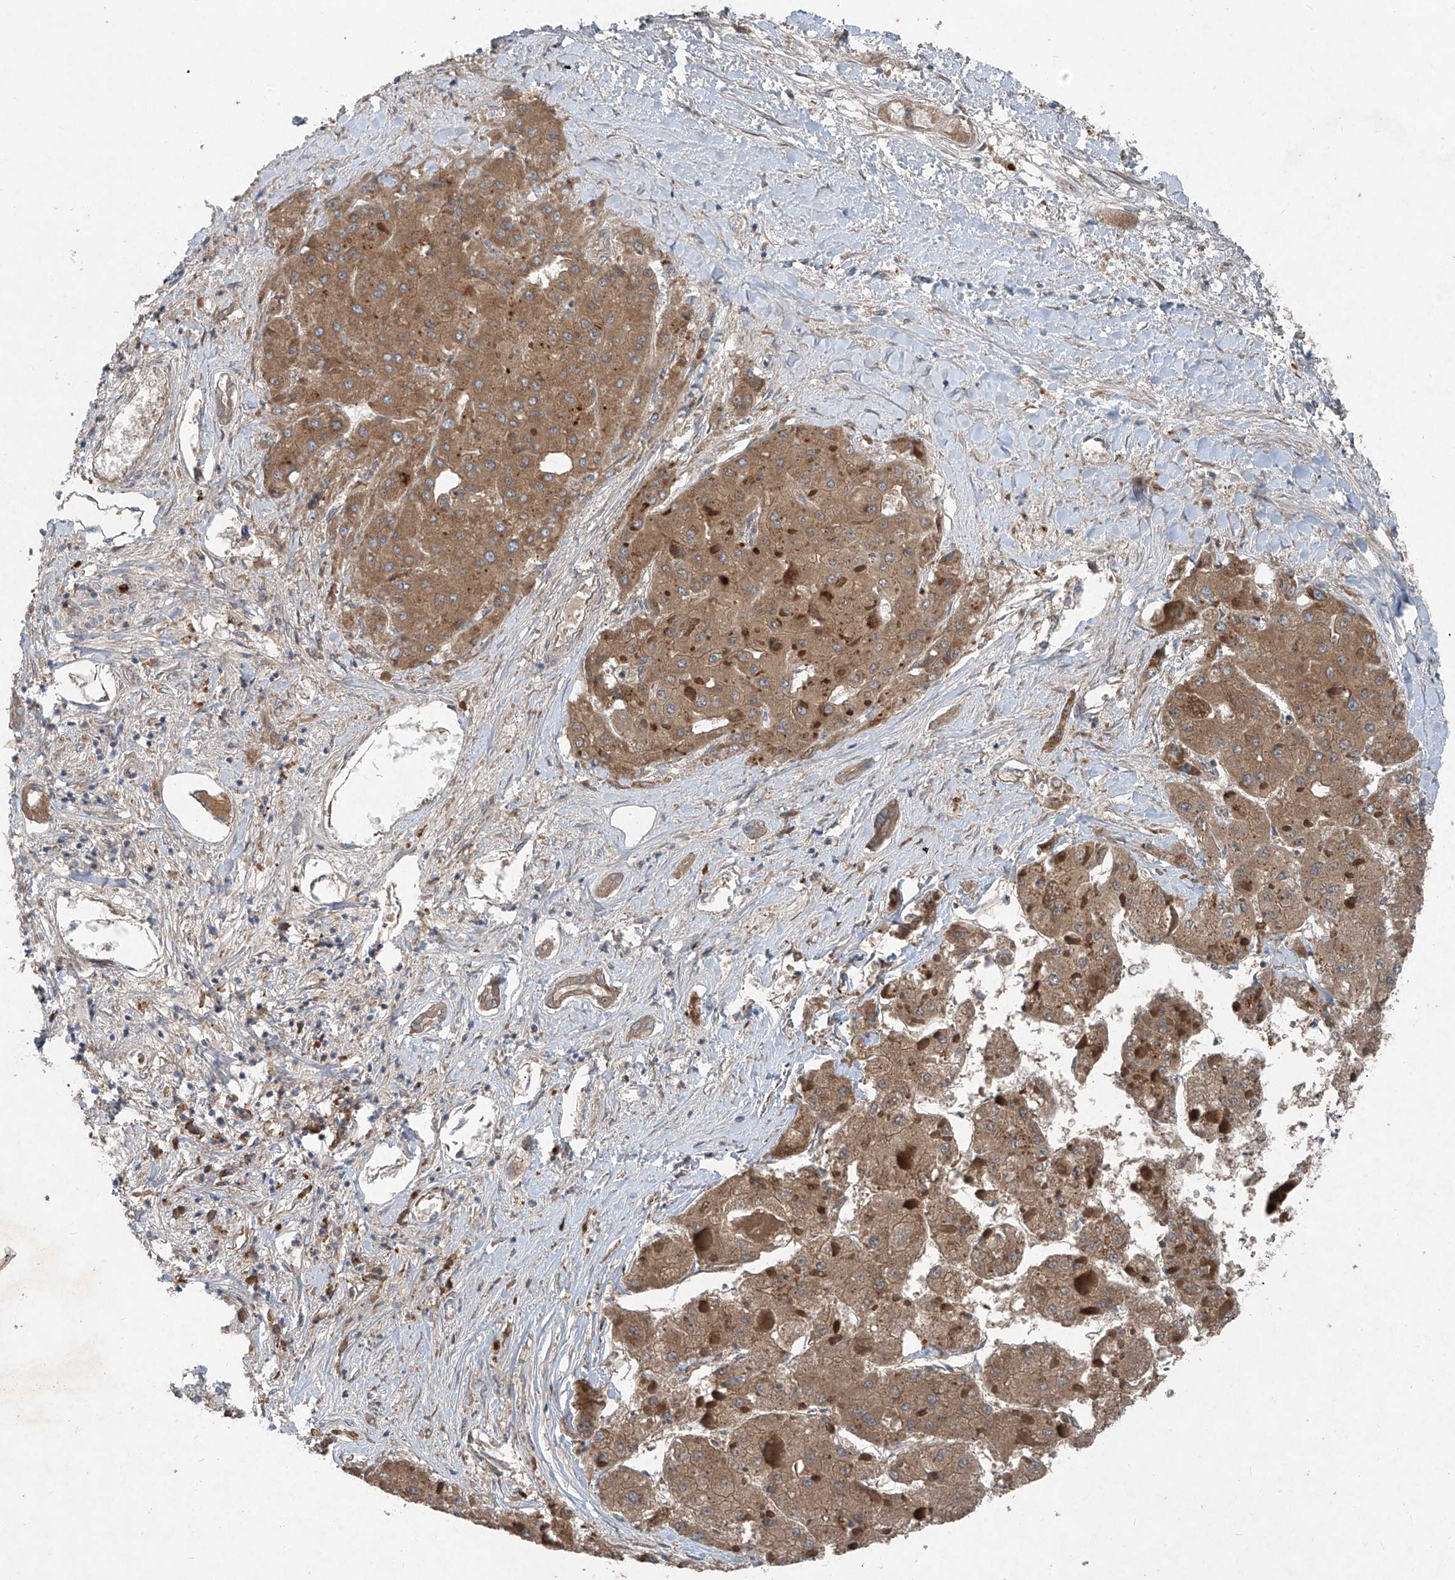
{"staining": {"intensity": "weak", "quantity": ">75%", "location": "cytoplasmic/membranous"}, "tissue": "liver cancer", "cell_type": "Tumor cells", "image_type": "cancer", "snomed": [{"axis": "morphology", "description": "Carcinoma, Hepatocellular, NOS"}, {"axis": "topography", "description": "Liver"}], "caption": "This is an image of immunohistochemistry staining of hepatocellular carcinoma (liver), which shows weak staining in the cytoplasmic/membranous of tumor cells.", "gene": "FOXRED2", "patient": {"sex": "female", "age": 73}}